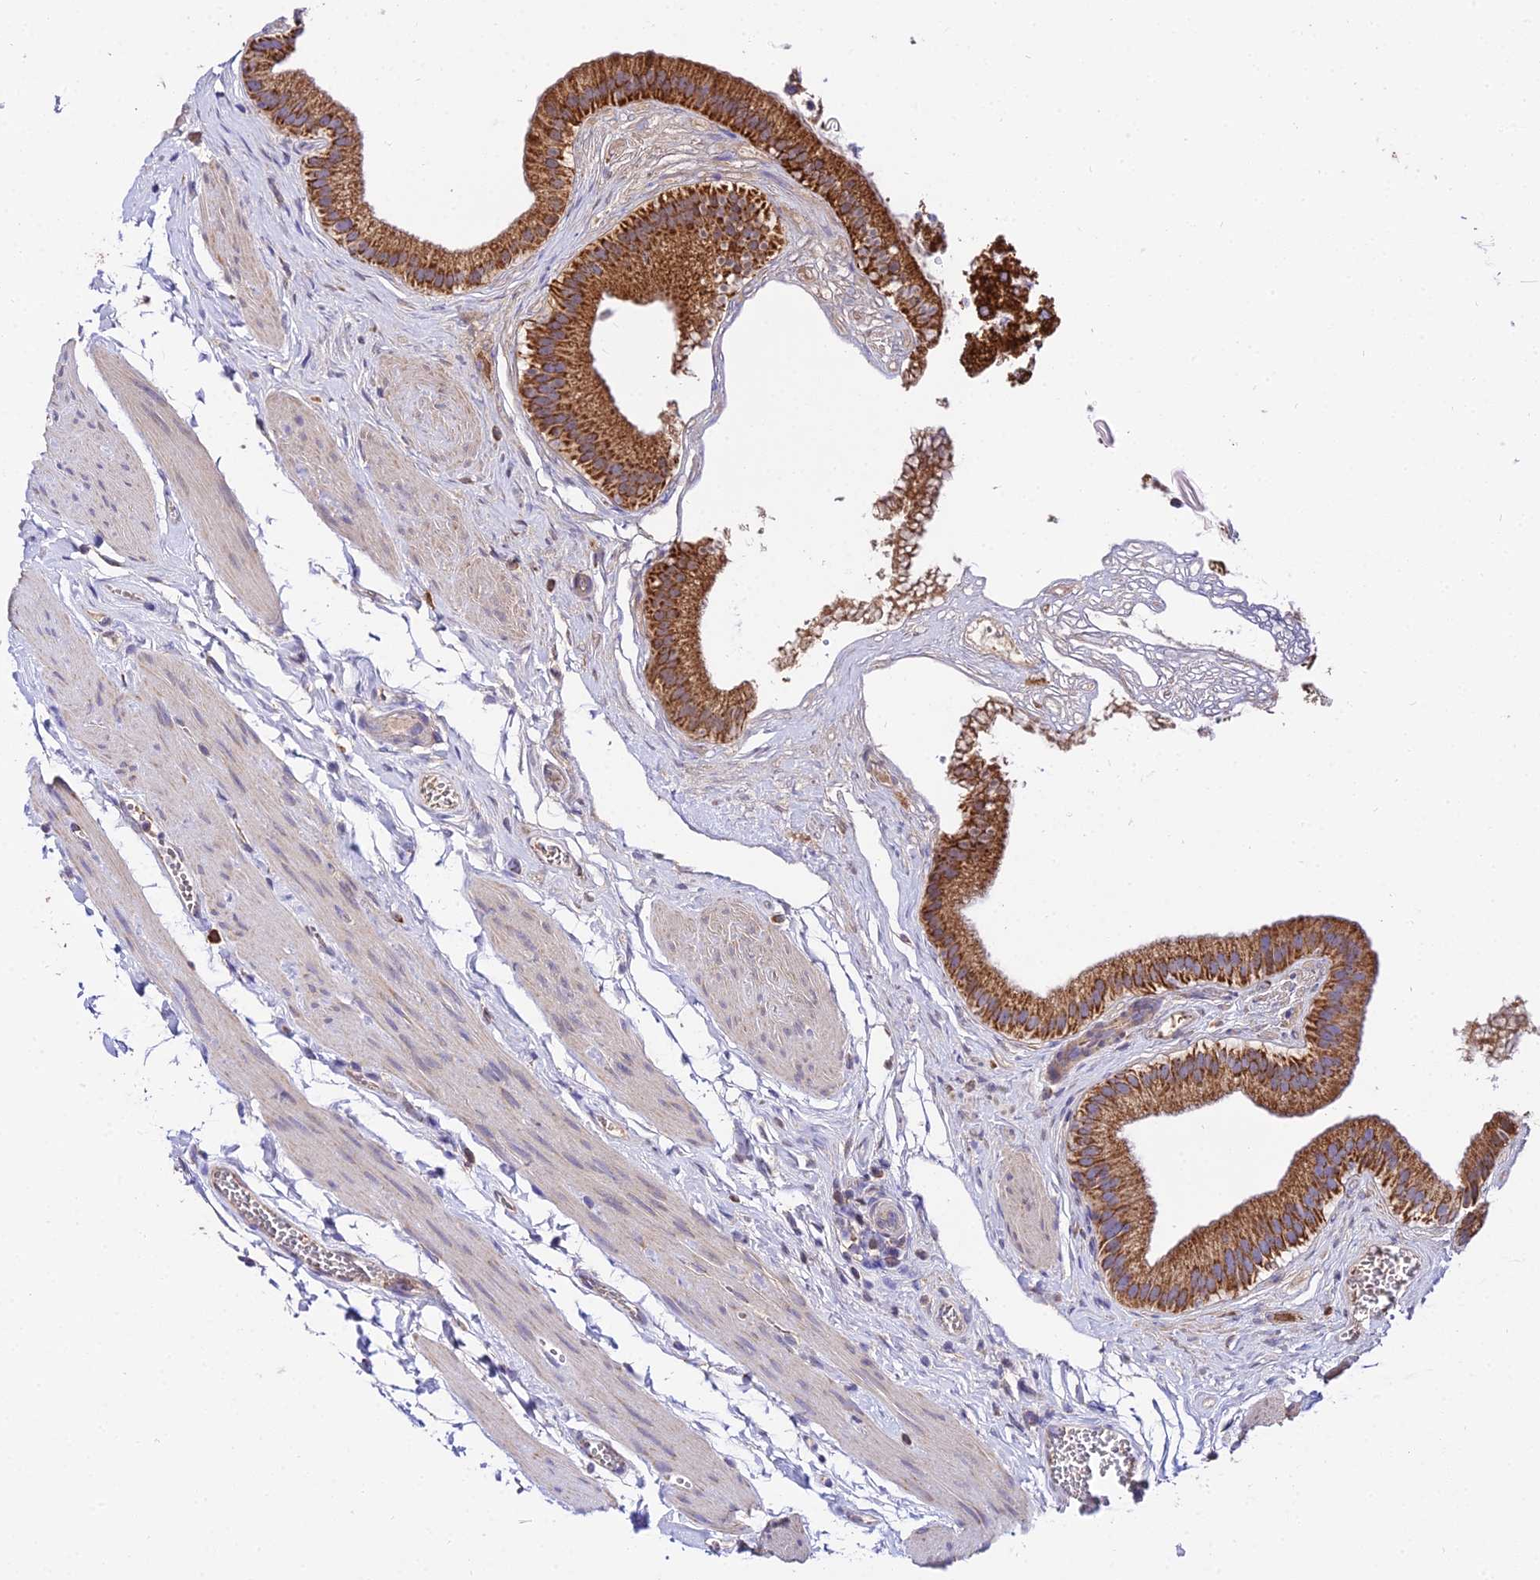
{"staining": {"intensity": "strong", "quantity": ">75%", "location": "cytoplasmic/membranous"}, "tissue": "gallbladder", "cell_type": "Glandular cells", "image_type": "normal", "snomed": [{"axis": "morphology", "description": "Normal tissue, NOS"}, {"axis": "topography", "description": "Gallbladder"}], "caption": "Immunohistochemical staining of normal human gallbladder exhibits strong cytoplasmic/membranous protein staining in approximately >75% of glandular cells.", "gene": "OCIAD1", "patient": {"sex": "female", "age": 54}}